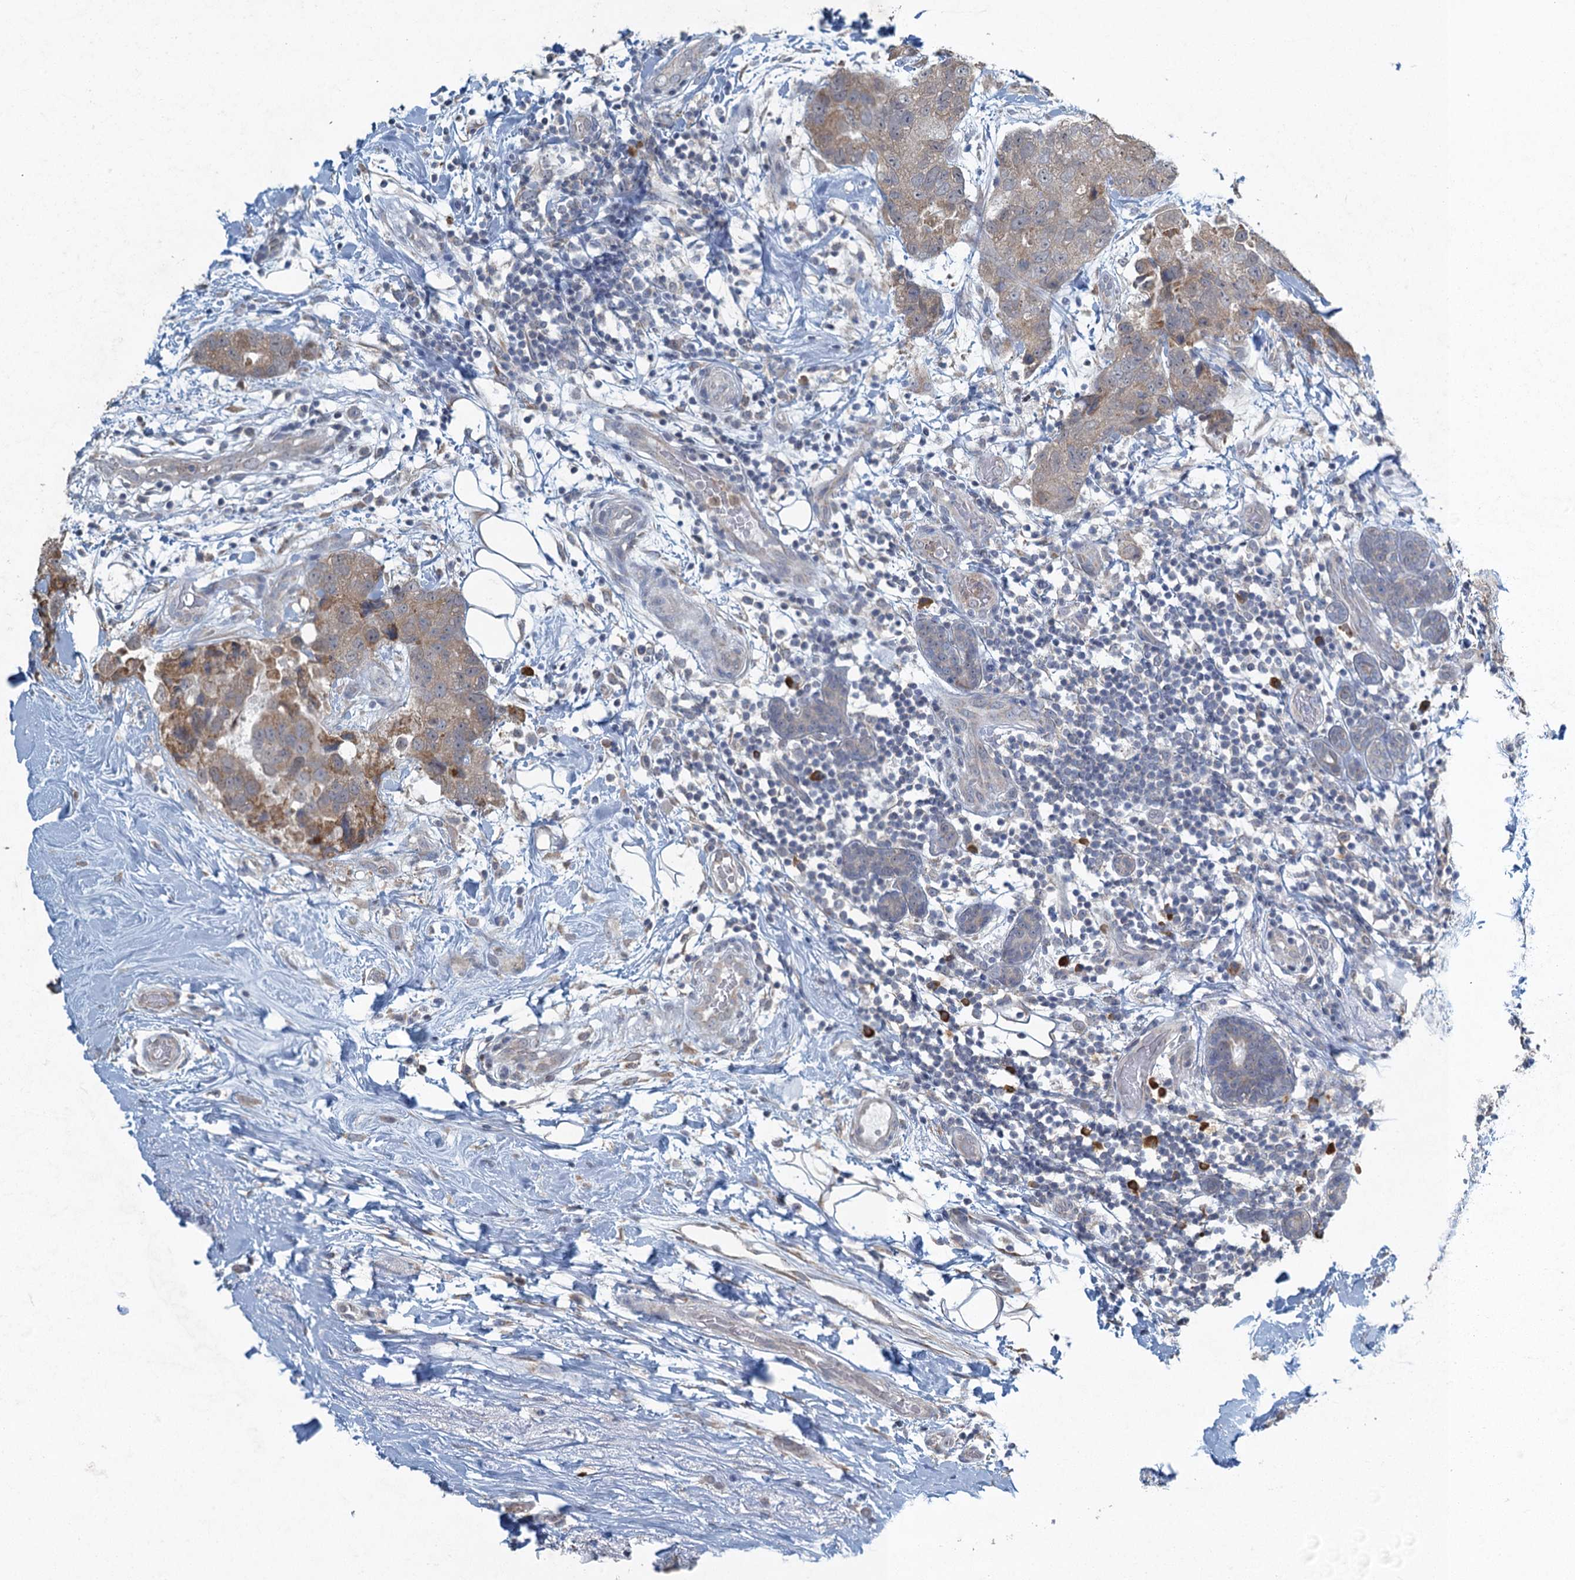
{"staining": {"intensity": "weak", "quantity": ">75%", "location": "cytoplasmic/membranous"}, "tissue": "breast cancer", "cell_type": "Tumor cells", "image_type": "cancer", "snomed": [{"axis": "morphology", "description": "Duct carcinoma"}, {"axis": "topography", "description": "Breast"}], "caption": "Tumor cells display weak cytoplasmic/membranous expression in about >75% of cells in breast cancer. Nuclei are stained in blue.", "gene": "TEX35", "patient": {"sex": "female", "age": 62}}